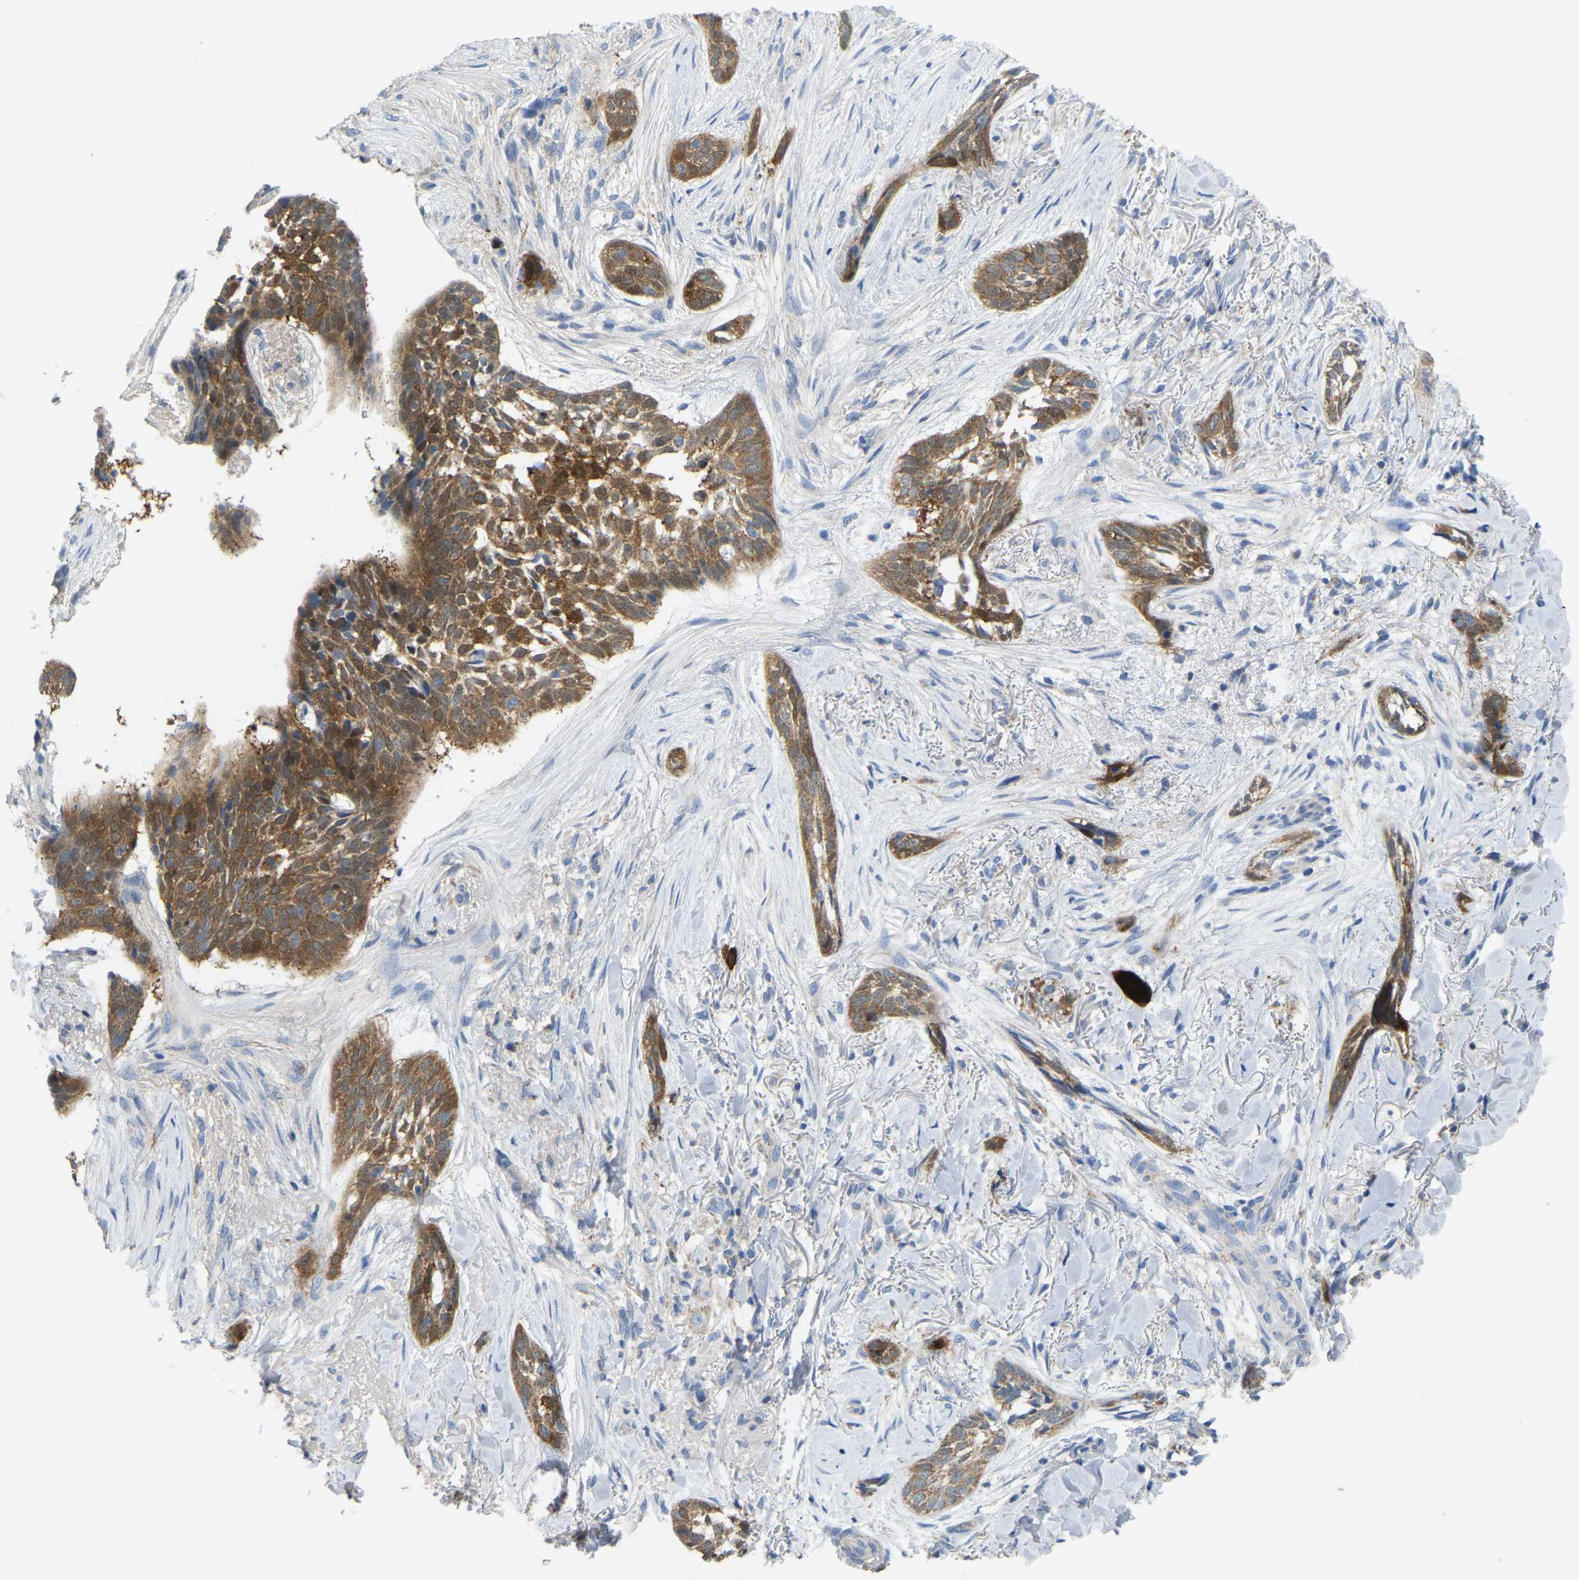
{"staining": {"intensity": "moderate", "quantity": ">75%", "location": "cytoplasmic/membranous"}, "tissue": "skin cancer", "cell_type": "Tumor cells", "image_type": "cancer", "snomed": [{"axis": "morphology", "description": "Basal cell carcinoma"}, {"axis": "topography", "description": "Skin"}], "caption": "Brown immunohistochemical staining in basal cell carcinoma (skin) exhibits moderate cytoplasmic/membranous expression in approximately >75% of tumor cells.", "gene": "SERPINB5", "patient": {"sex": "female", "age": 88}}